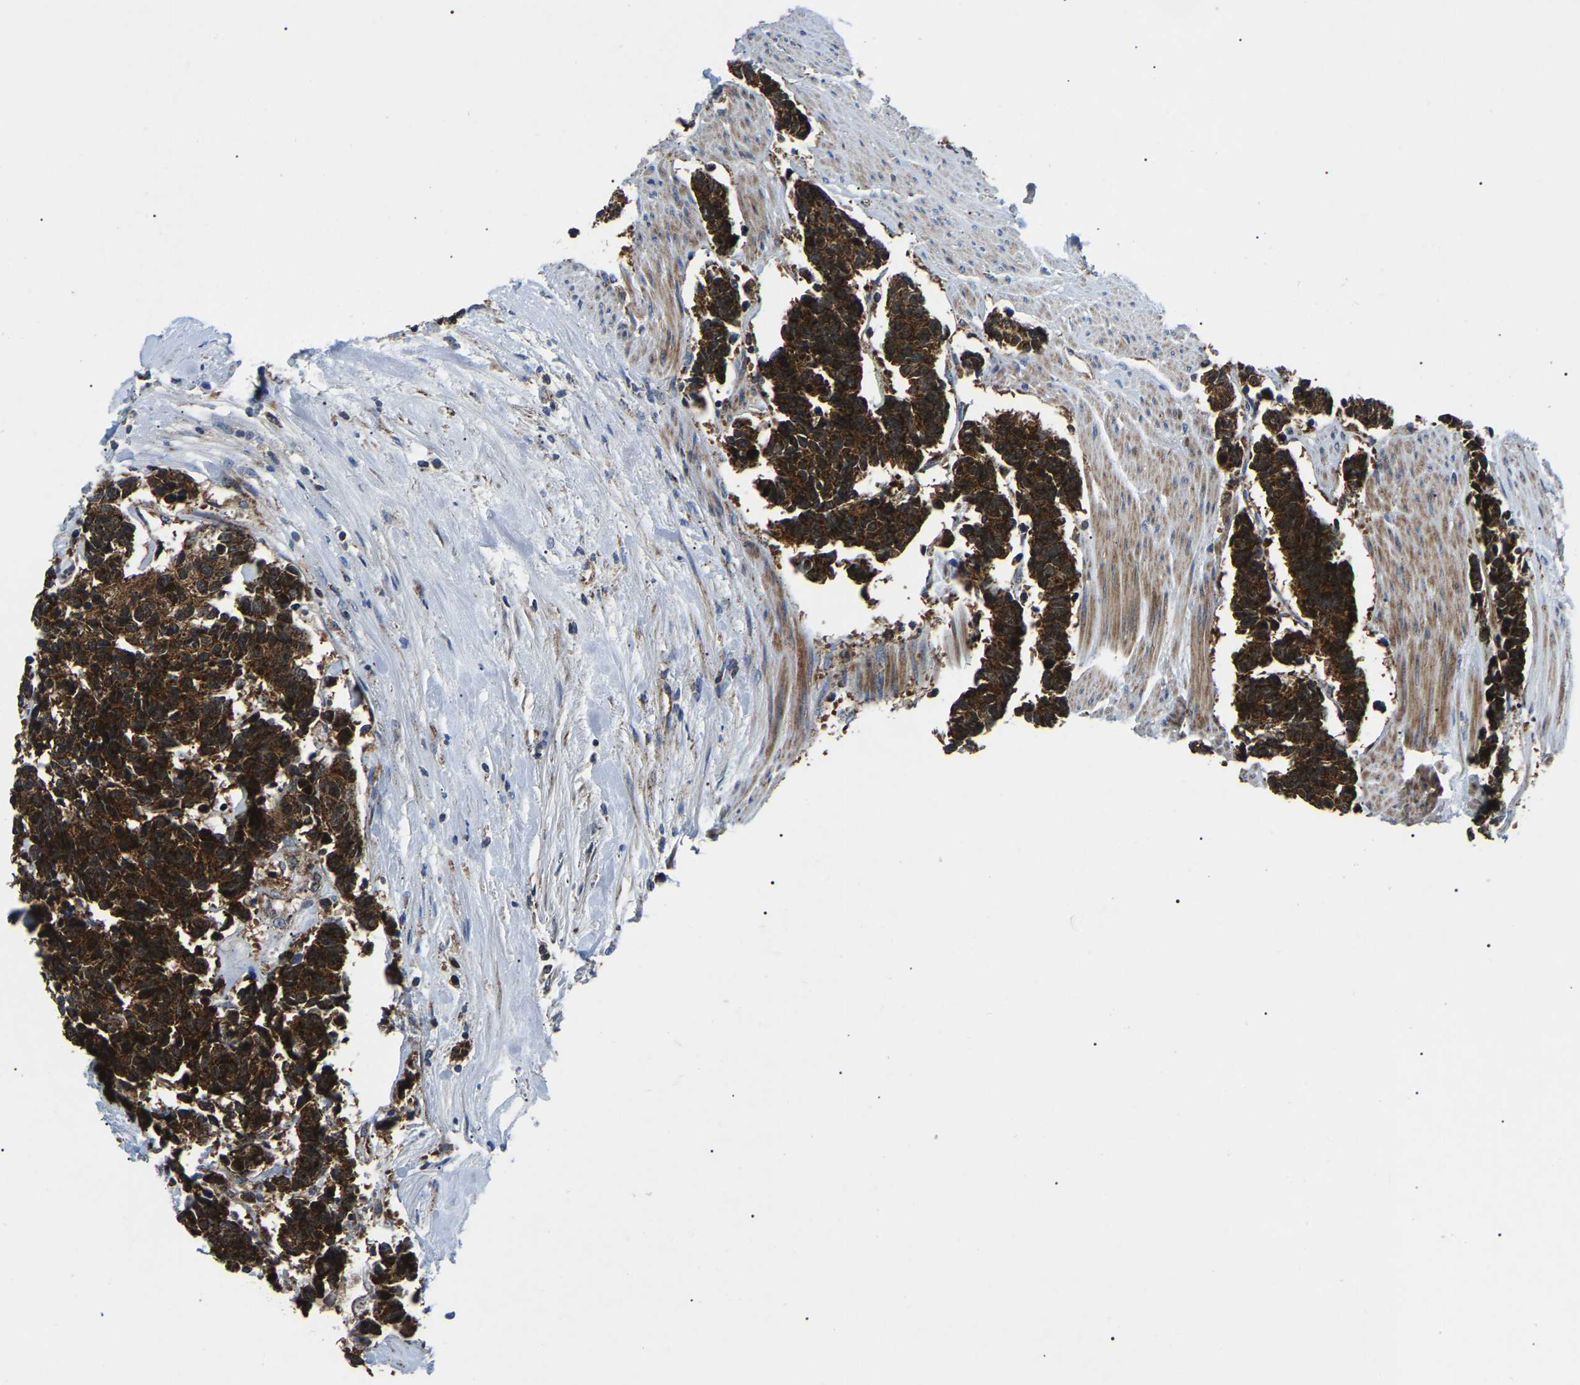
{"staining": {"intensity": "strong", "quantity": ">75%", "location": "cytoplasmic/membranous"}, "tissue": "carcinoid", "cell_type": "Tumor cells", "image_type": "cancer", "snomed": [{"axis": "morphology", "description": "Carcinoma, NOS"}, {"axis": "morphology", "description": "Carcinoid, malignant, NOS"}, {"axis": "topography", "description": "Urinary bladder"}], "caption": "Brown immunohistochemical staining in human carcinoma reveals strong cytoplasmic/membranous positivity in about >75% of tumor cells.", "gene": "PPM1E", "patient": {"sex": "male", "age": 57}}